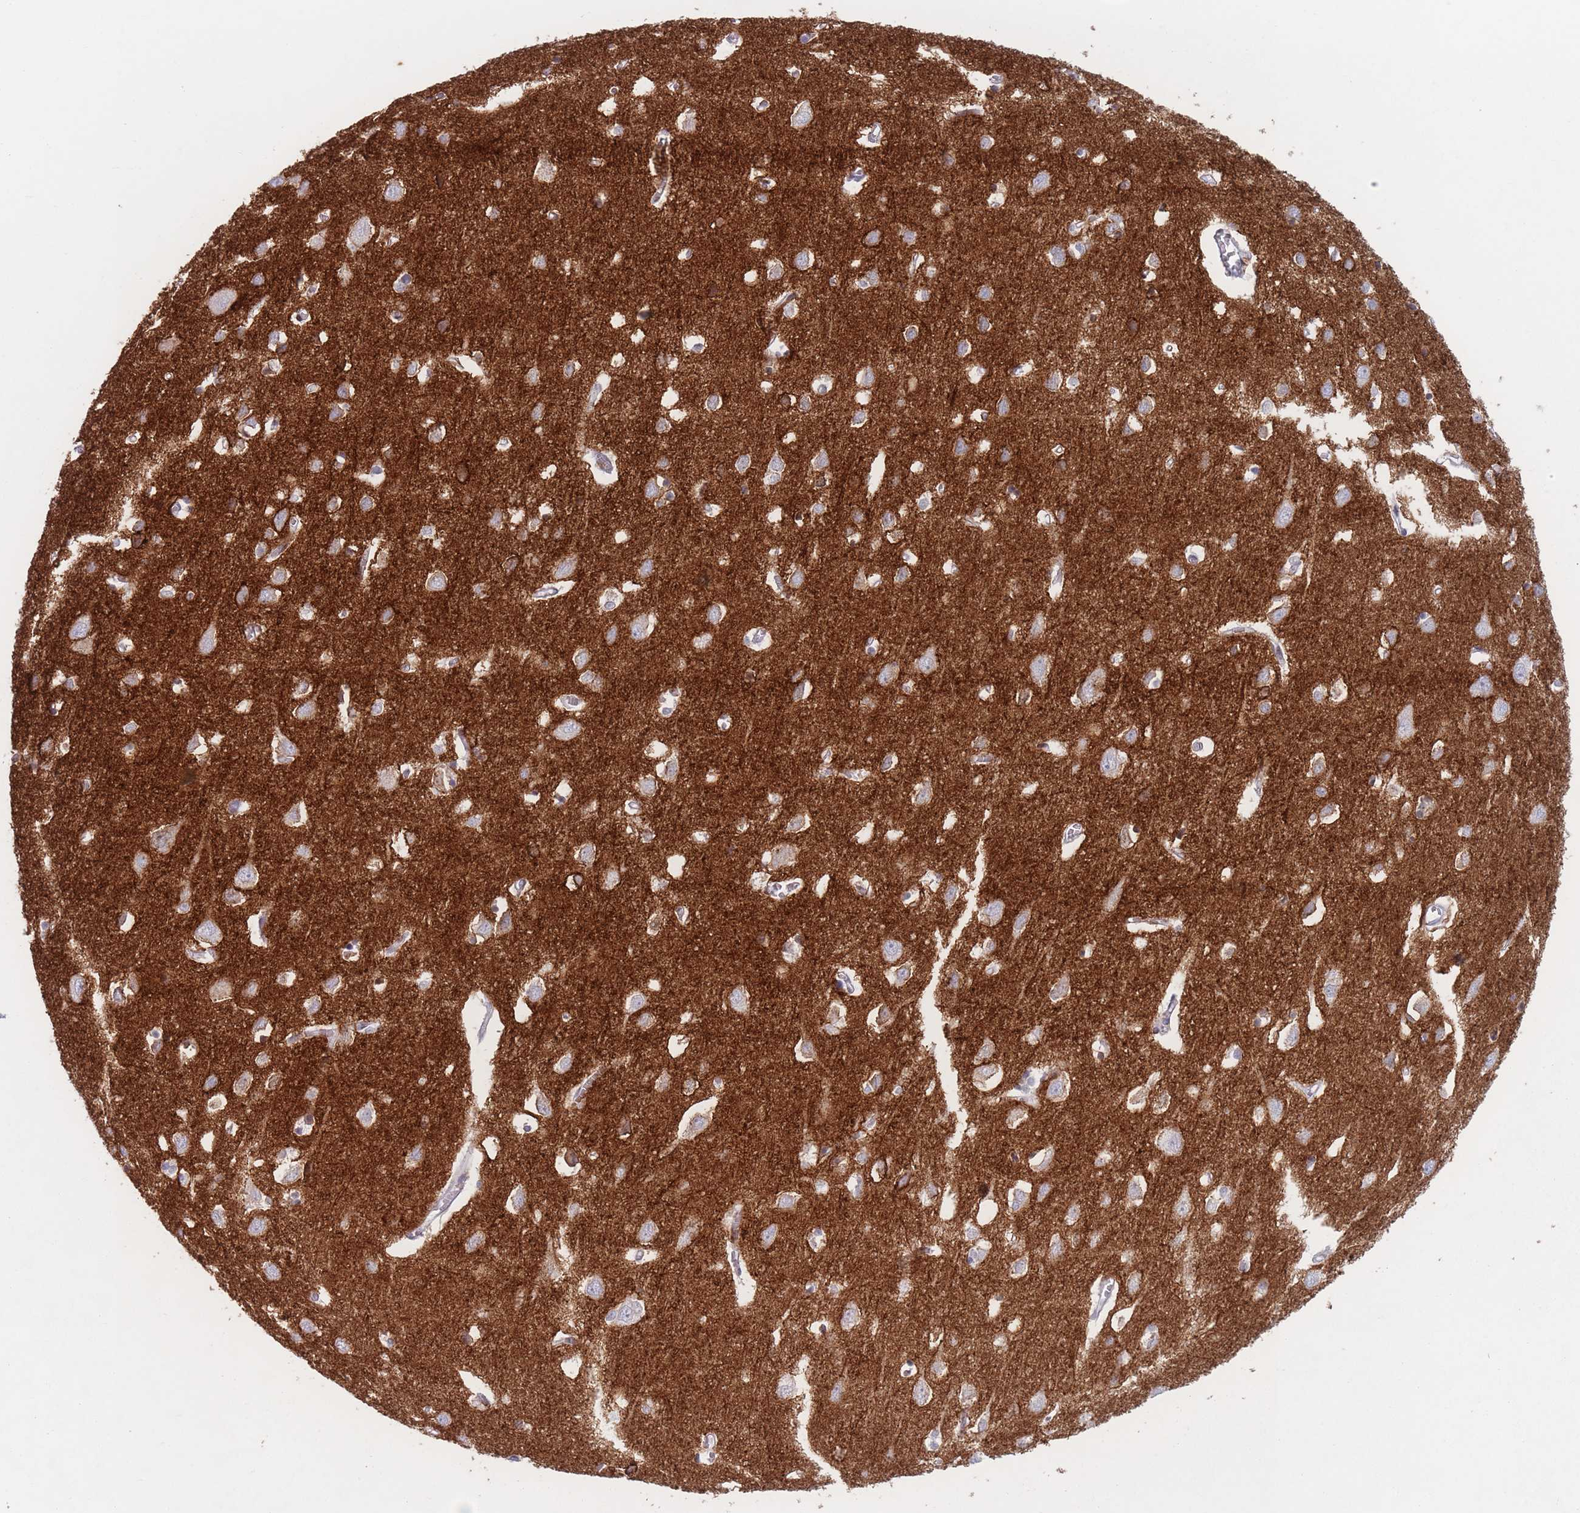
{"staining": {"intensity": "negative", "quantity": "none", "location": "none"}, "tissue": "cerebral cortex", "cell_type": "Endothelial cells", "image_type": "normal", "snomed": [{"axis": "morphology", "description": "Normal tissue, NOS"}, {"axis": "topography", "description": "Cerebral cortex"}], "caption": "High power microscopy image of an immunohistochemistry (IHC) micrograph of benign cerebral cortex, revealing no significant expression in endothelial cells.", "gene": "ATP1A3", "patient": {"sex": "female", "age": 64}}